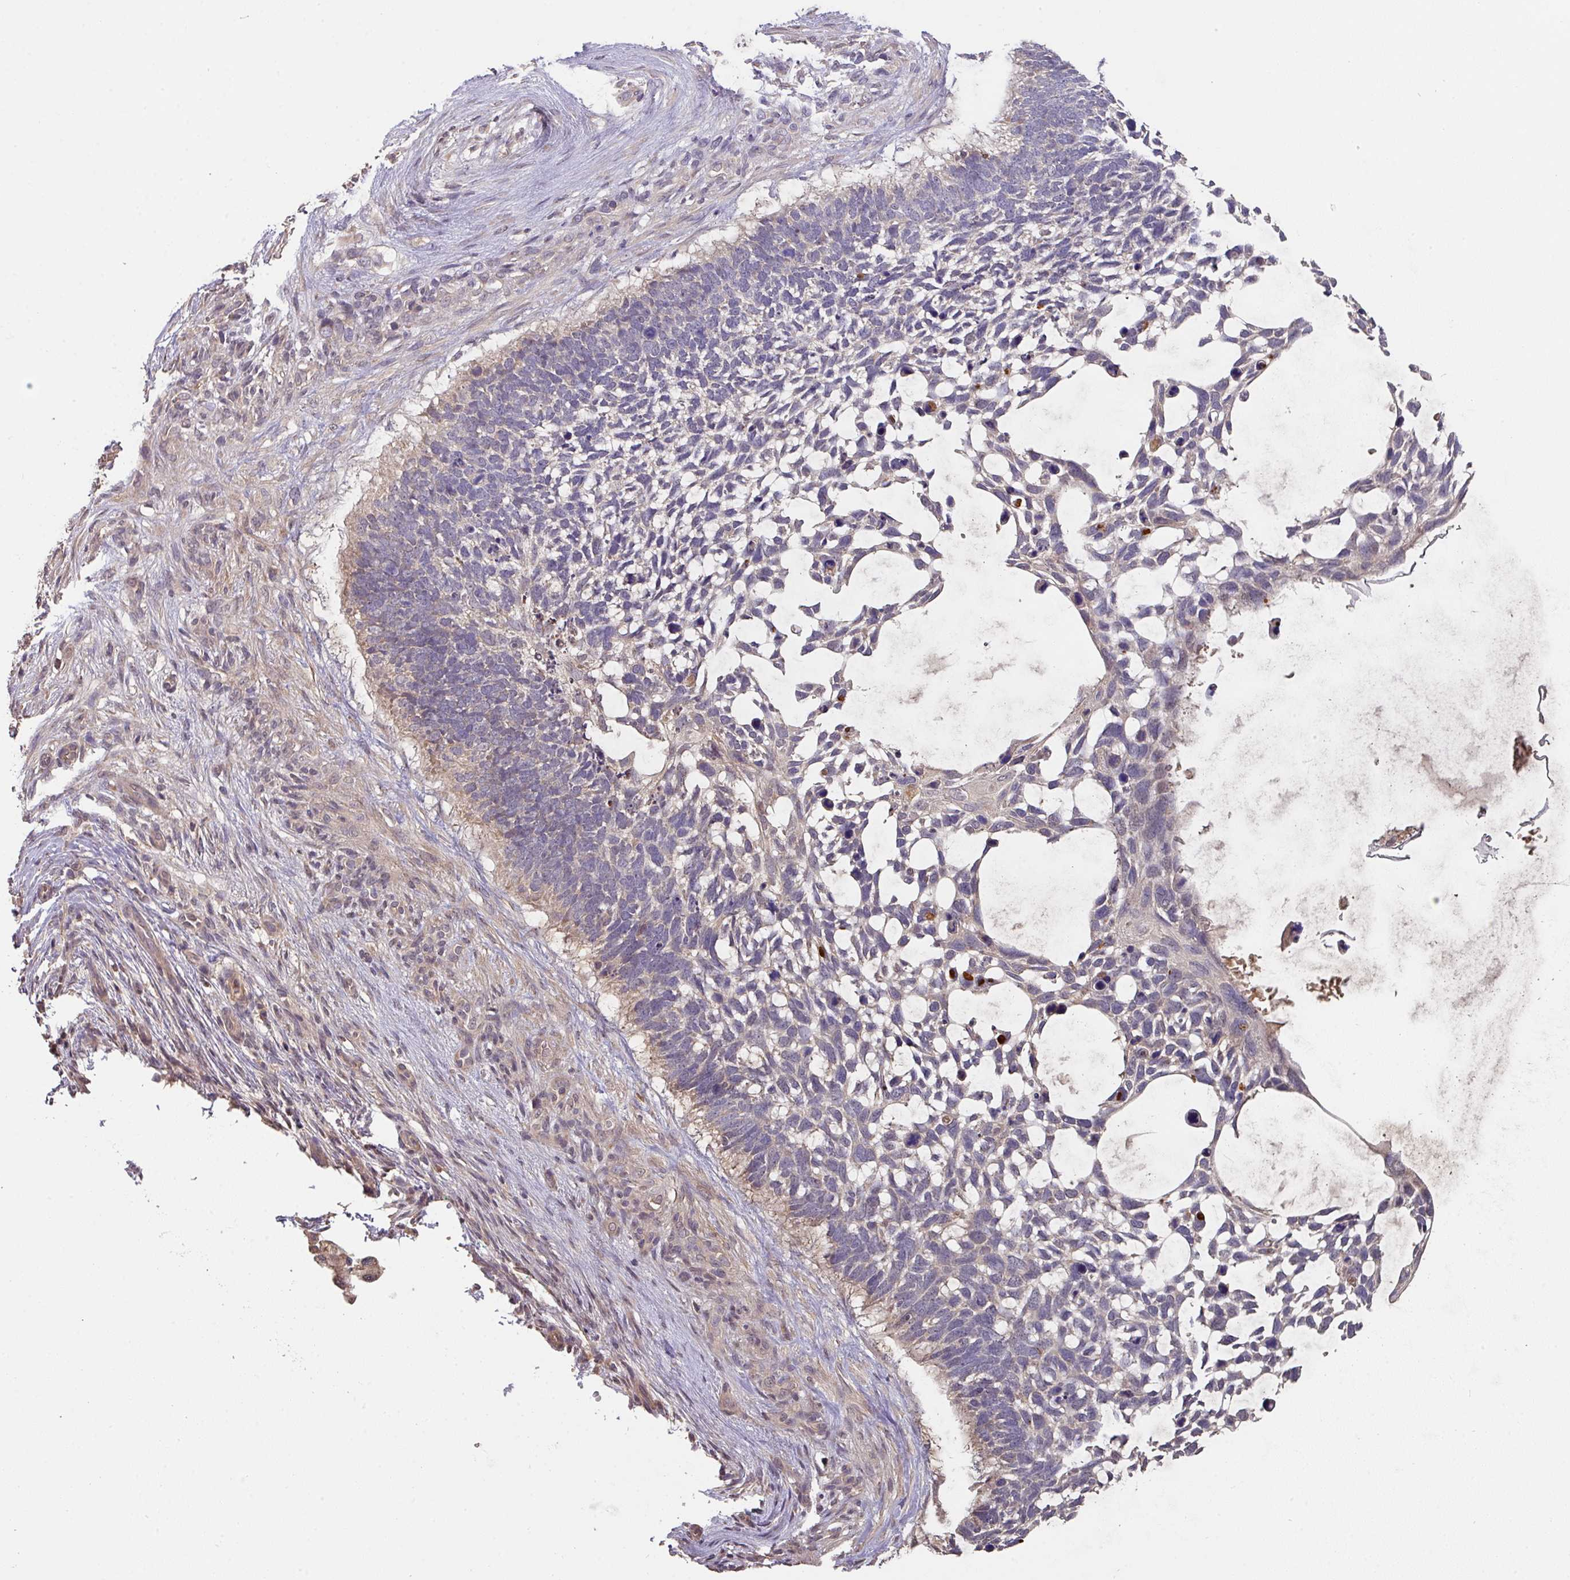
{"staining": {"intensity": "negative", "quantity": "none", "location": "none"}, "tissue": "skin cancer", "cell_type": "Tumor cells", "image_type": "cancer", "snomed": [{"axis": "morphology", "description": "Basal cell carcinoma"}, {"axis": "topography", "description": "Skin"}], "caption": "Tumor cells are negative for brown protein staining in skin cancer (basal cell carcinoma).", "gene": "ACVR2B", "patient": {"sex": "male", "age": 88}}